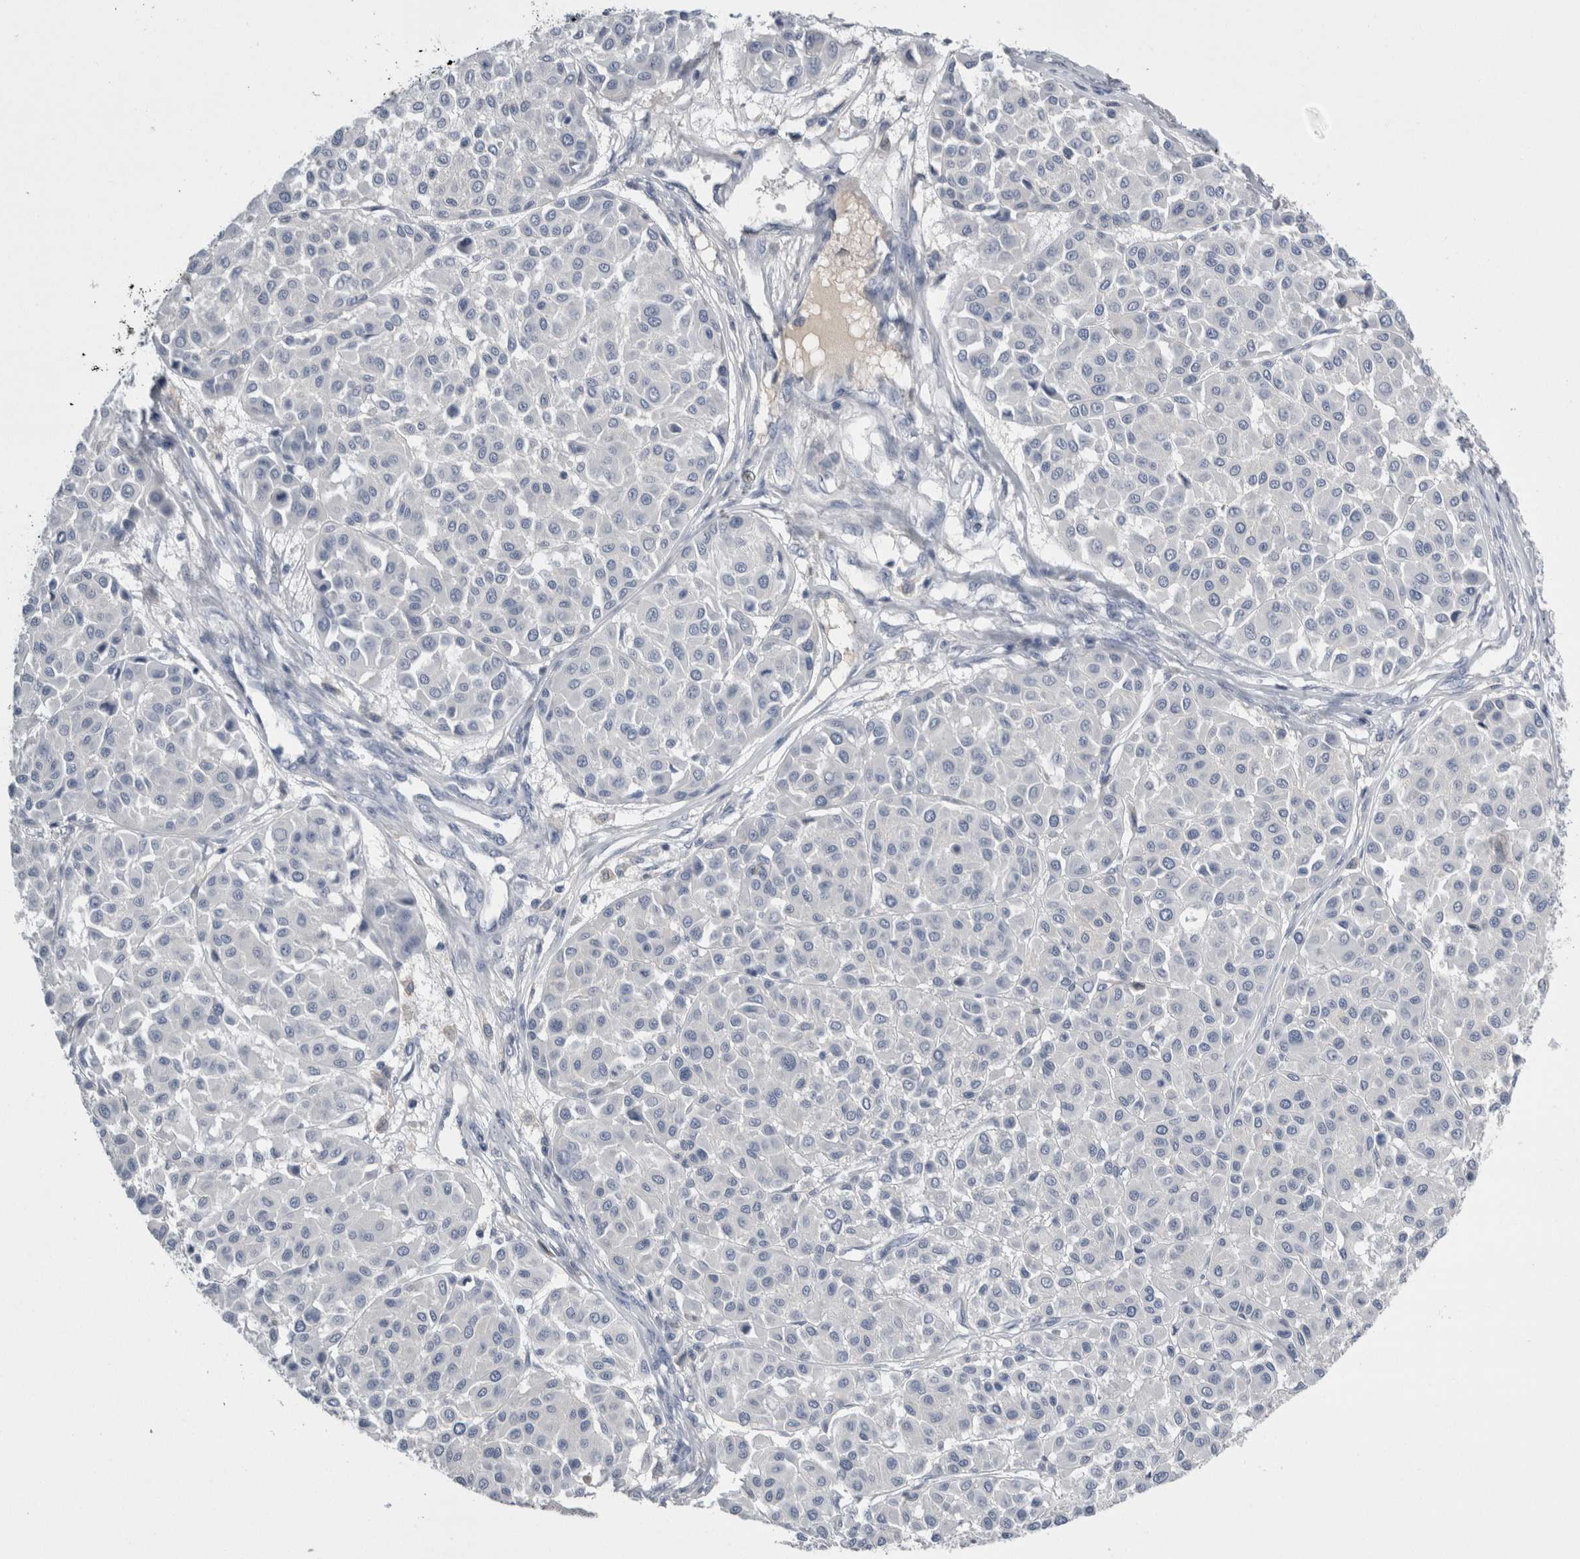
{"staining": {"intensity": "negative", "quantity": "none", "location": "none"}, "tissue": "melanoma", "cell_type": "Tumor cells", "image_type": "cancer", "snomed": [{"axis": "morphology", "description": "Malignant melanoma, Metastatic site"}, {"axis": "topography", "description": "Soft tissue"}], "caption": "The IHC micrograph has no significant positivity in tumor cells of melanoma tissue.", "gene": "REG1A", "patient": {"sex": "male", "age": 41}}